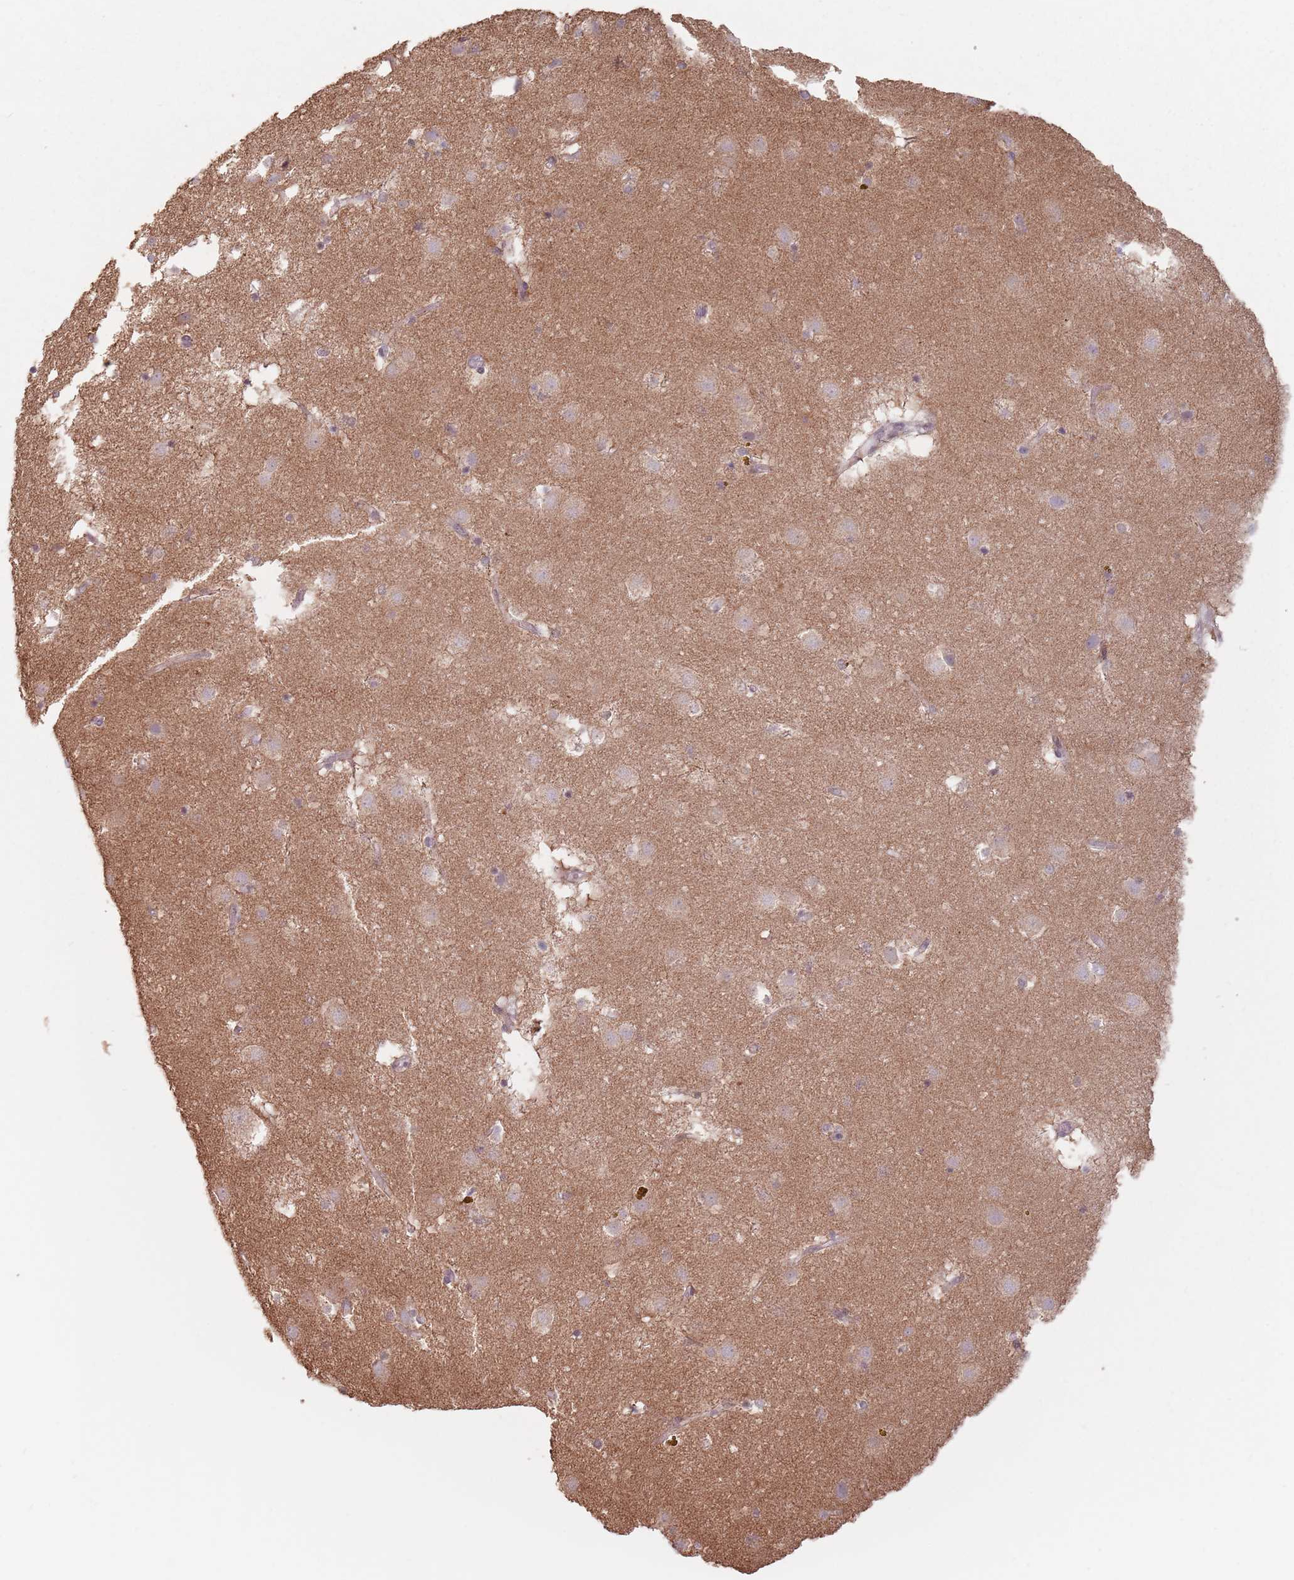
{"staining": {"intensity": "weak", "quantity": "25%-75%", "location": "cytoplasmic/membranous"}, "tissue": "caudate", "cell_type": "Glial cells", "image_type": "normal", "snomed": [{"axis": "morphology", "description": "Normal tissue, NOS"}, {"axis": "topography", "description": "Lateral ventricle wall"}], "caption": "Immunohistochemistry (DAB) staining of unremarkable caudate reveals weak cytoplasmic/membranous protein staining in about 25%-75% of glial cells.", "gene": "VPS52", "patient": {"sex": "male", "age": 70}}